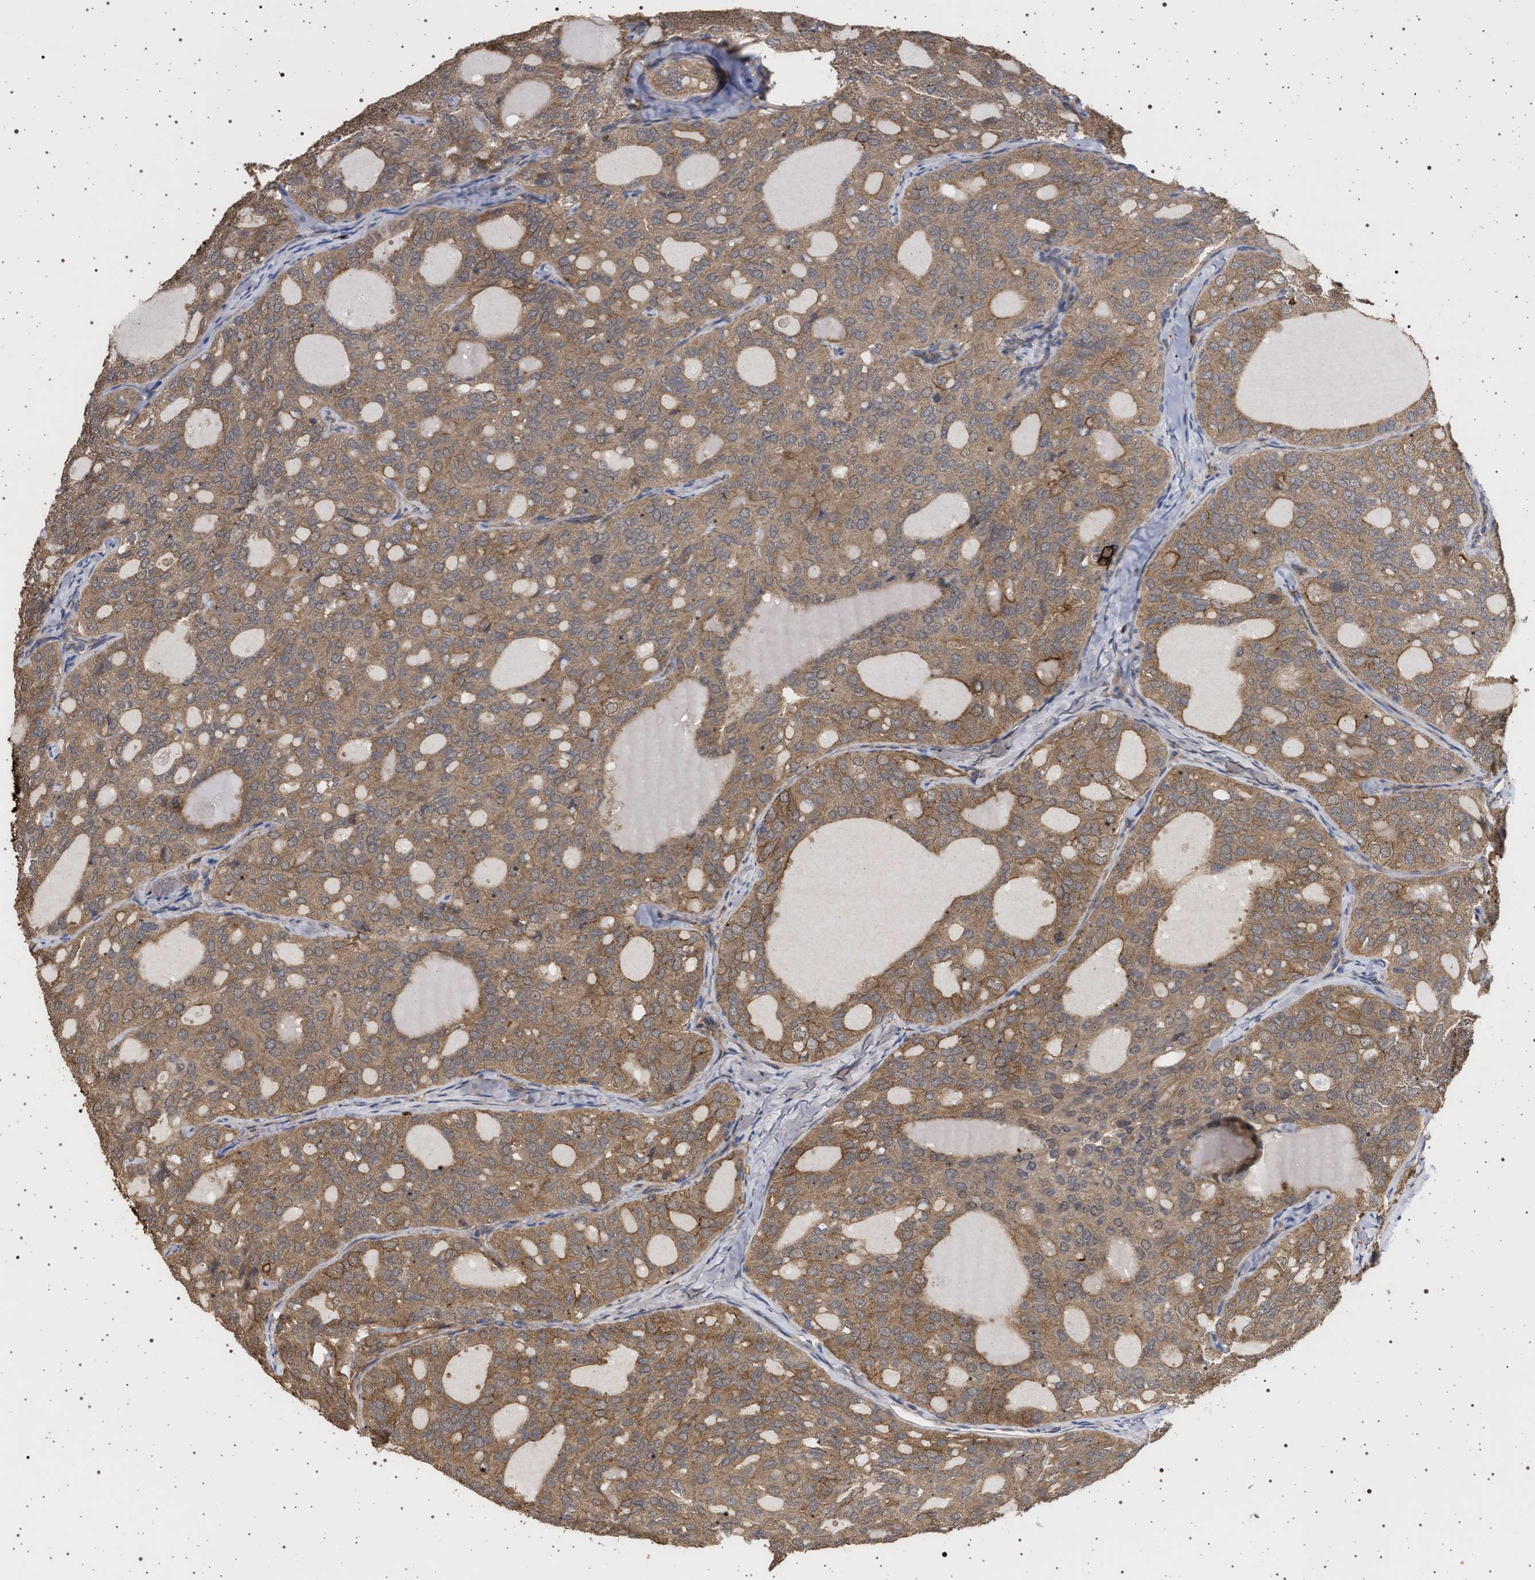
{"staining": {"intensity": "moderate", "quantity": ">75%", "location": "cytoplasmic/membranous"}, "tissue": "thyroid cancer", "cell_type": "Tumor cells", "image_type": "cancer", "snomed": [{"axis": "morphology", "description": "Follicular adenoma carcinoma, NOS"}, {"axis": "topography", "description": "Thyroid gland"}], "caption": "High-magnification brightfield microscopy of thyroid cancer (follicular adenoma carcinoma) stained with DAB (3,3'-diaminobenzidine) (brown) and counterstained with hematoxylin (blue). tumor cells exhibit moderate cytoplasmic/membranous positivity is appreciated in about>75% of cells.", "gene": "IFT20", "patient": {"sex": "male", "age": 75}}